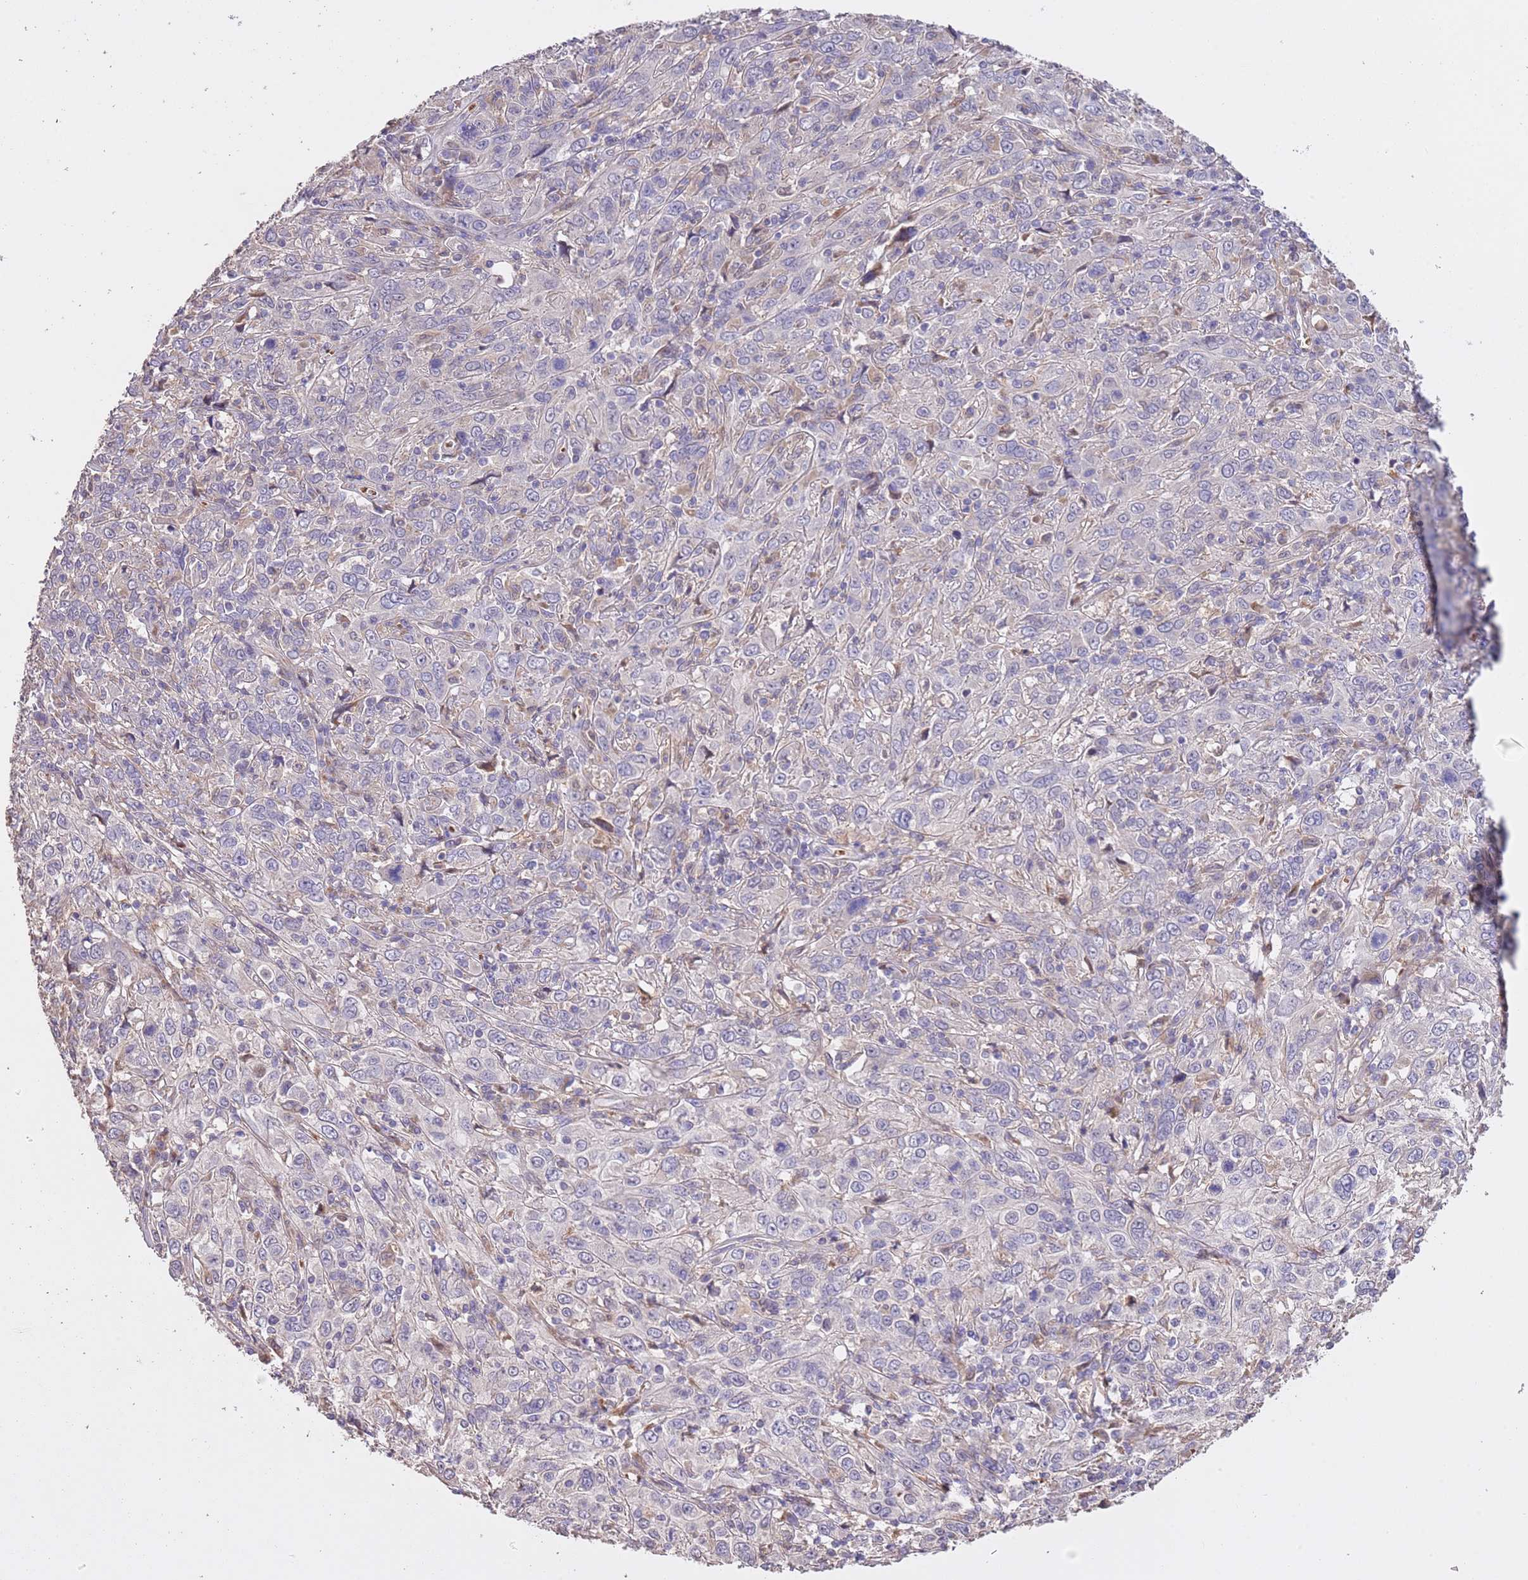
{"staining": {"intensity": "negative", "quantity": "none", "location": "none"}, "tissue": "cervical cancer", "cell_type": "Tumor cells", "image_type": "cancer", "snomed": [{"axis": "morphology", "description": "Squamous cell carcinoma, NOS"}, {"axis": "topography", "description": "Cervix"}], "caption": "The histopathology image shows no staining of tumor cells in cervical squamous cell carcinoma. (DAB IHC, high magnification).", "gene": "PIGA", "patient": {"sex": "female", "age": 46}}